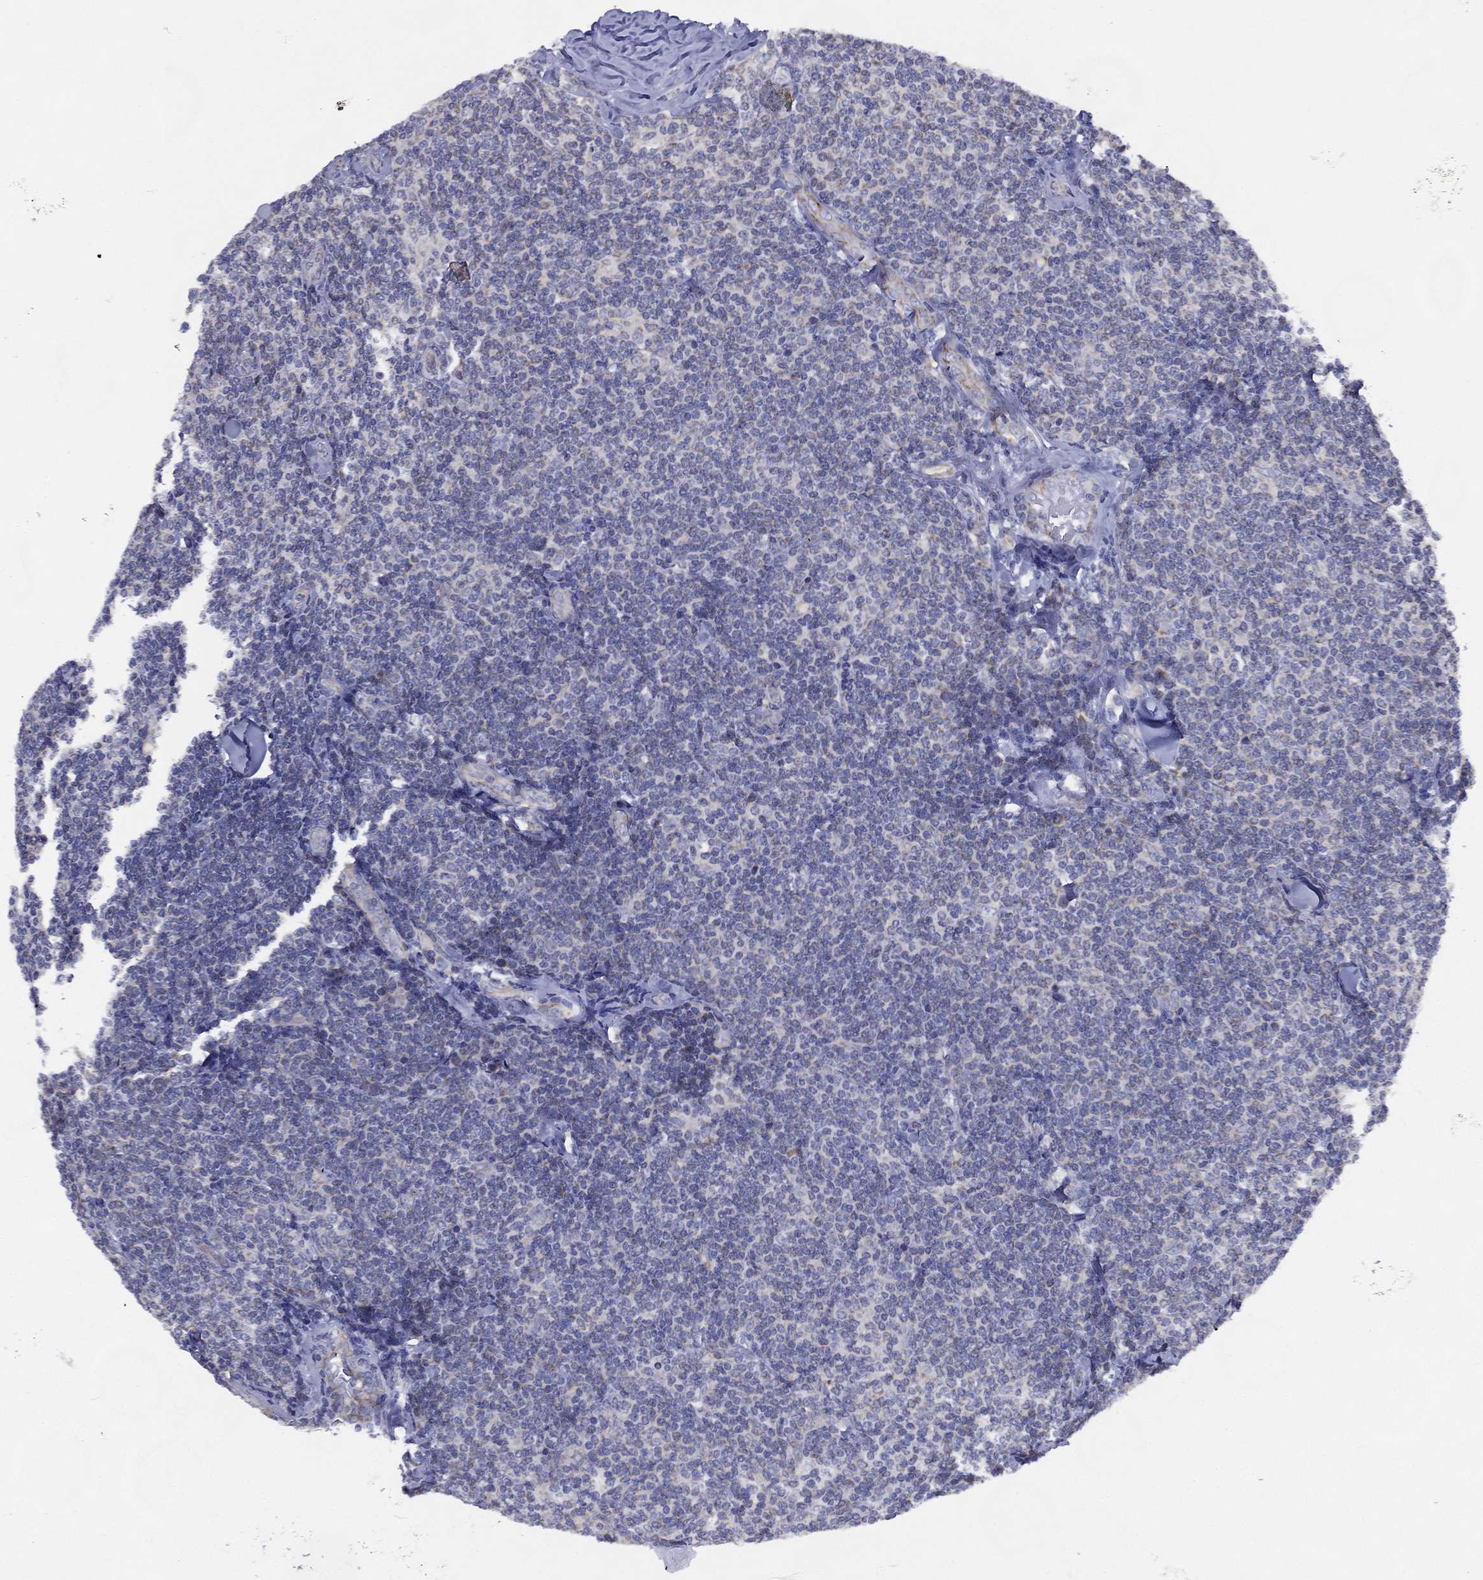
{"staining": {"intensity": "negative", "quantity": "none", "location": "none"}, "tissue": "lymphoma", "cell_type": "Tumor cells", "image_type": "cancer", "snomed": [{"axis": "morphology", "description": "Malignant lymphoma, non-Hodgkin's type, Low grade"}, {"axis": "topography", "description": "Lymph node"}], "caption": "DAB immunohistochemical staining of low-grade malignant lymphoma, non-Hodgkin's type displays no significant staining in tumor cells.", "gene": "ZNF223", "patient": {"sex": "female", "age": 56}}